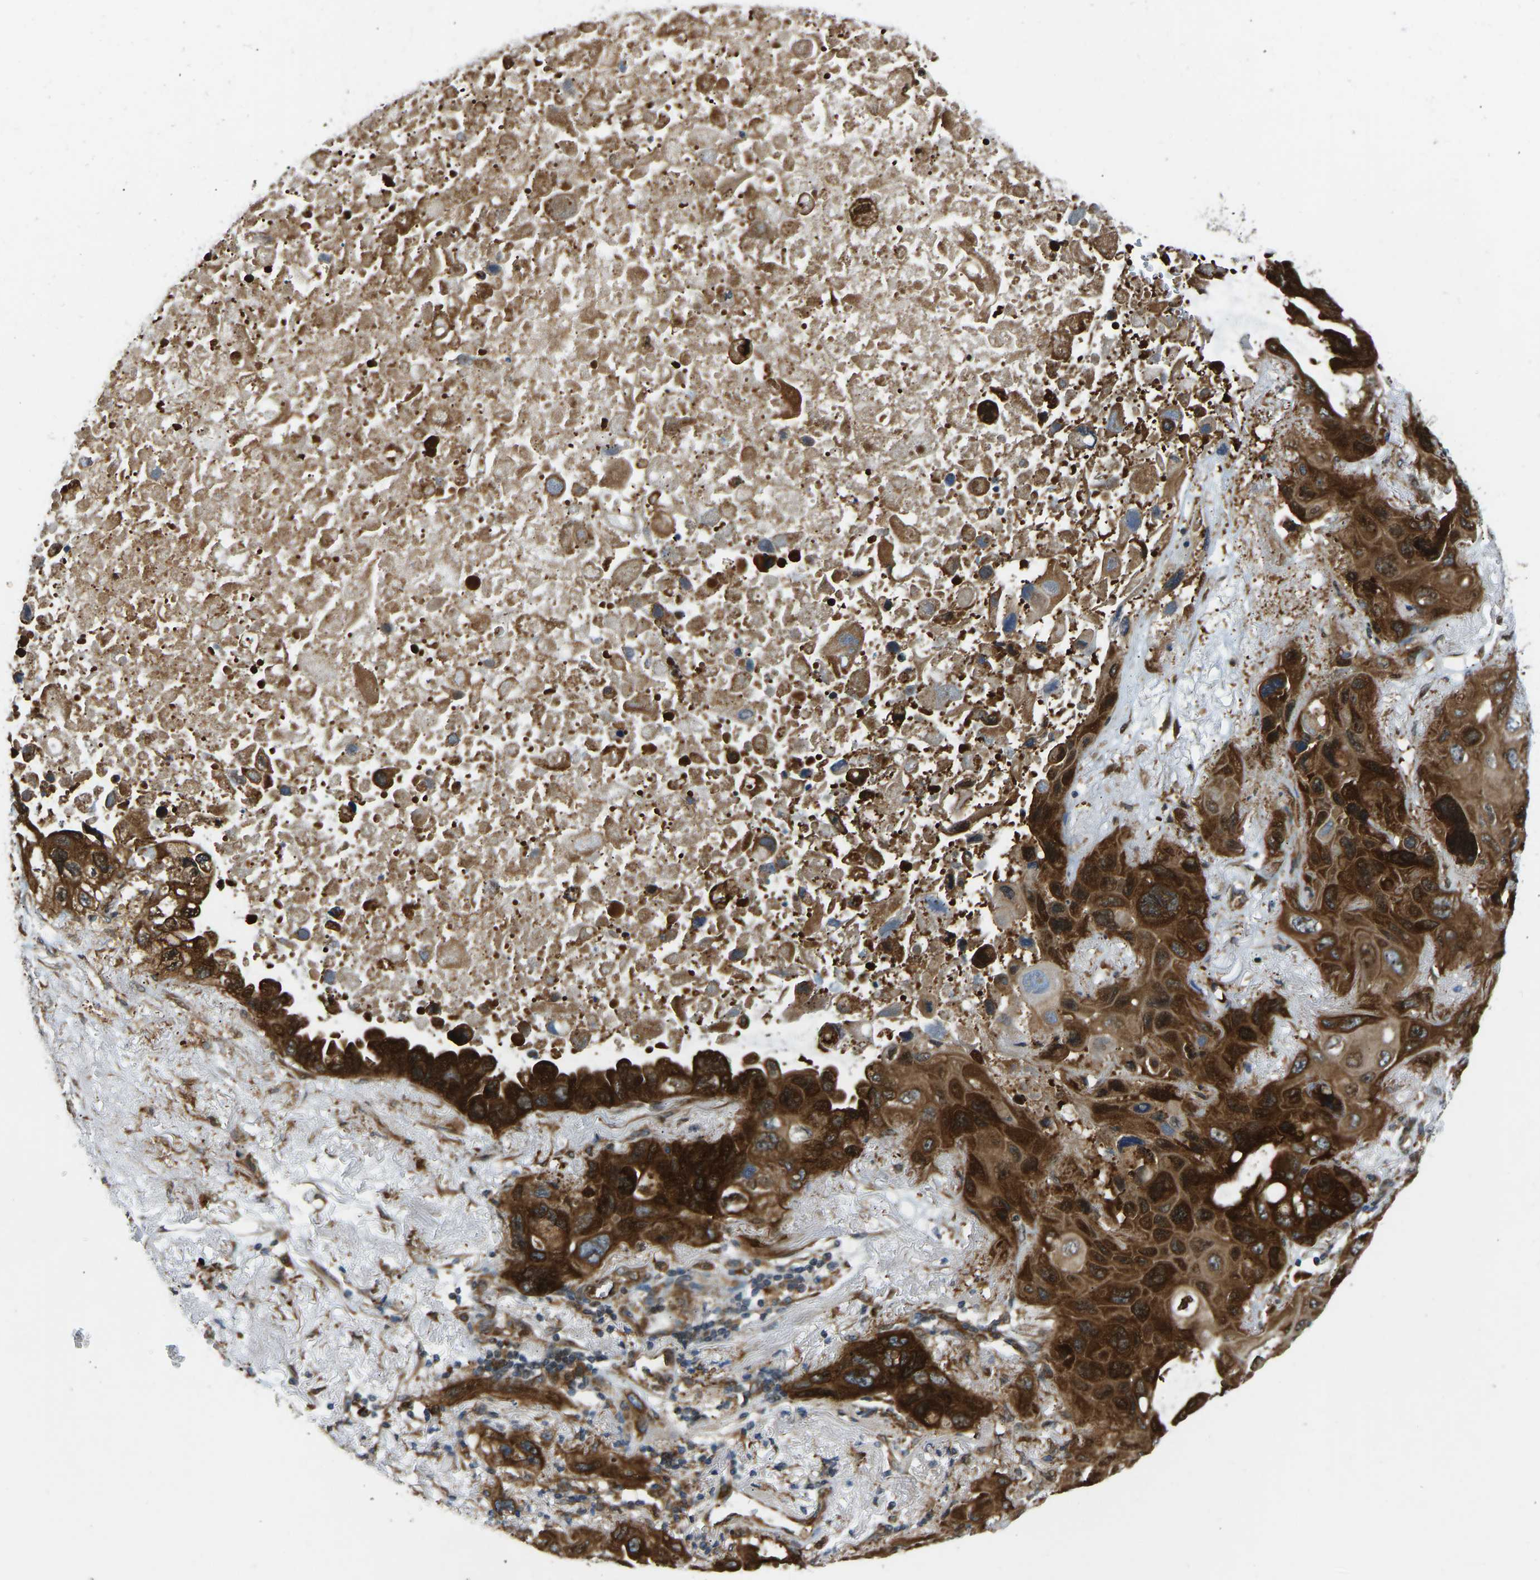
{"staining": {"intensity": "strong", "quantity": ">75%", "location": "cytoplasmic/membranous"}, "tissue": "lung cancer", "cell_type": "Tumor cells", "image_type": "cancer", "snomed": [{"axis": "morphology", "description": "Squamous cell carcinoma, NOS"}, {"axis": "topography", "description": "Lung"}], "caption": "Lung cancer stained for a protein reveals strong cytoplasmic/membranous positivity in tumor cells. (Brightfield microscopy of DAB IHC at high magnification).", "gene": "OS9", "patient": {"sex": "female", "age": 73}}